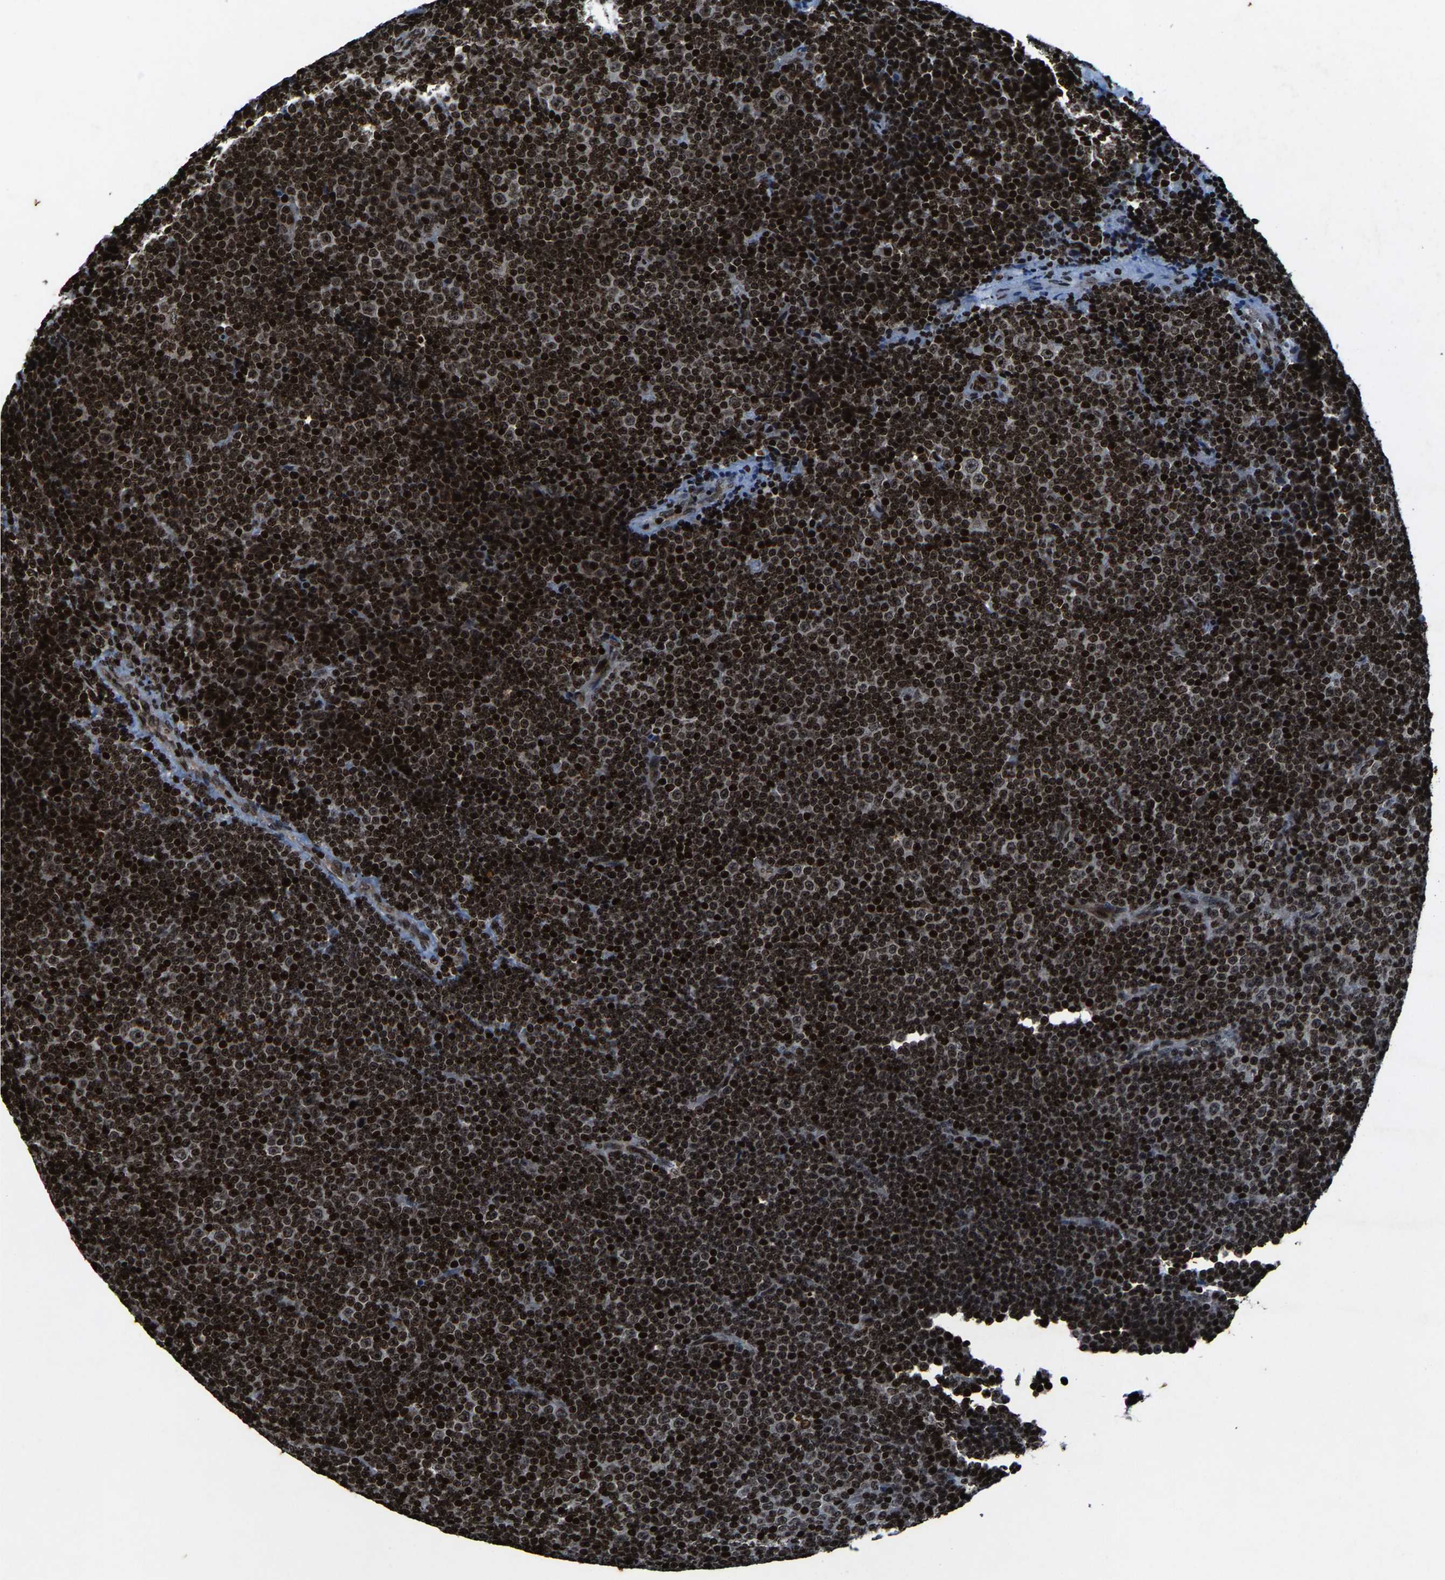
{"staining": {"intensity": "strong", "quantity": ">75%", "location": "nuclear"}, "tissue": "lymphoma", "cell_type": "Tumor cells", "image_type": "cancer", "snomed": [{"axis": "morphology", "description": "Malignant lymphoma, non-Hodgkin's type, Low grade"}, {"axis": "topography", "description": "Lymph node"}], "caption": "The image displays immunohistochemical staining of malignant lymphoma, non-Hodgkin's type (low-grade). There is strong nuclear expression is seen in about >75% of tumor cells.", "gene": "H4C1", "patient": {"sex": "female", "age": 67}}